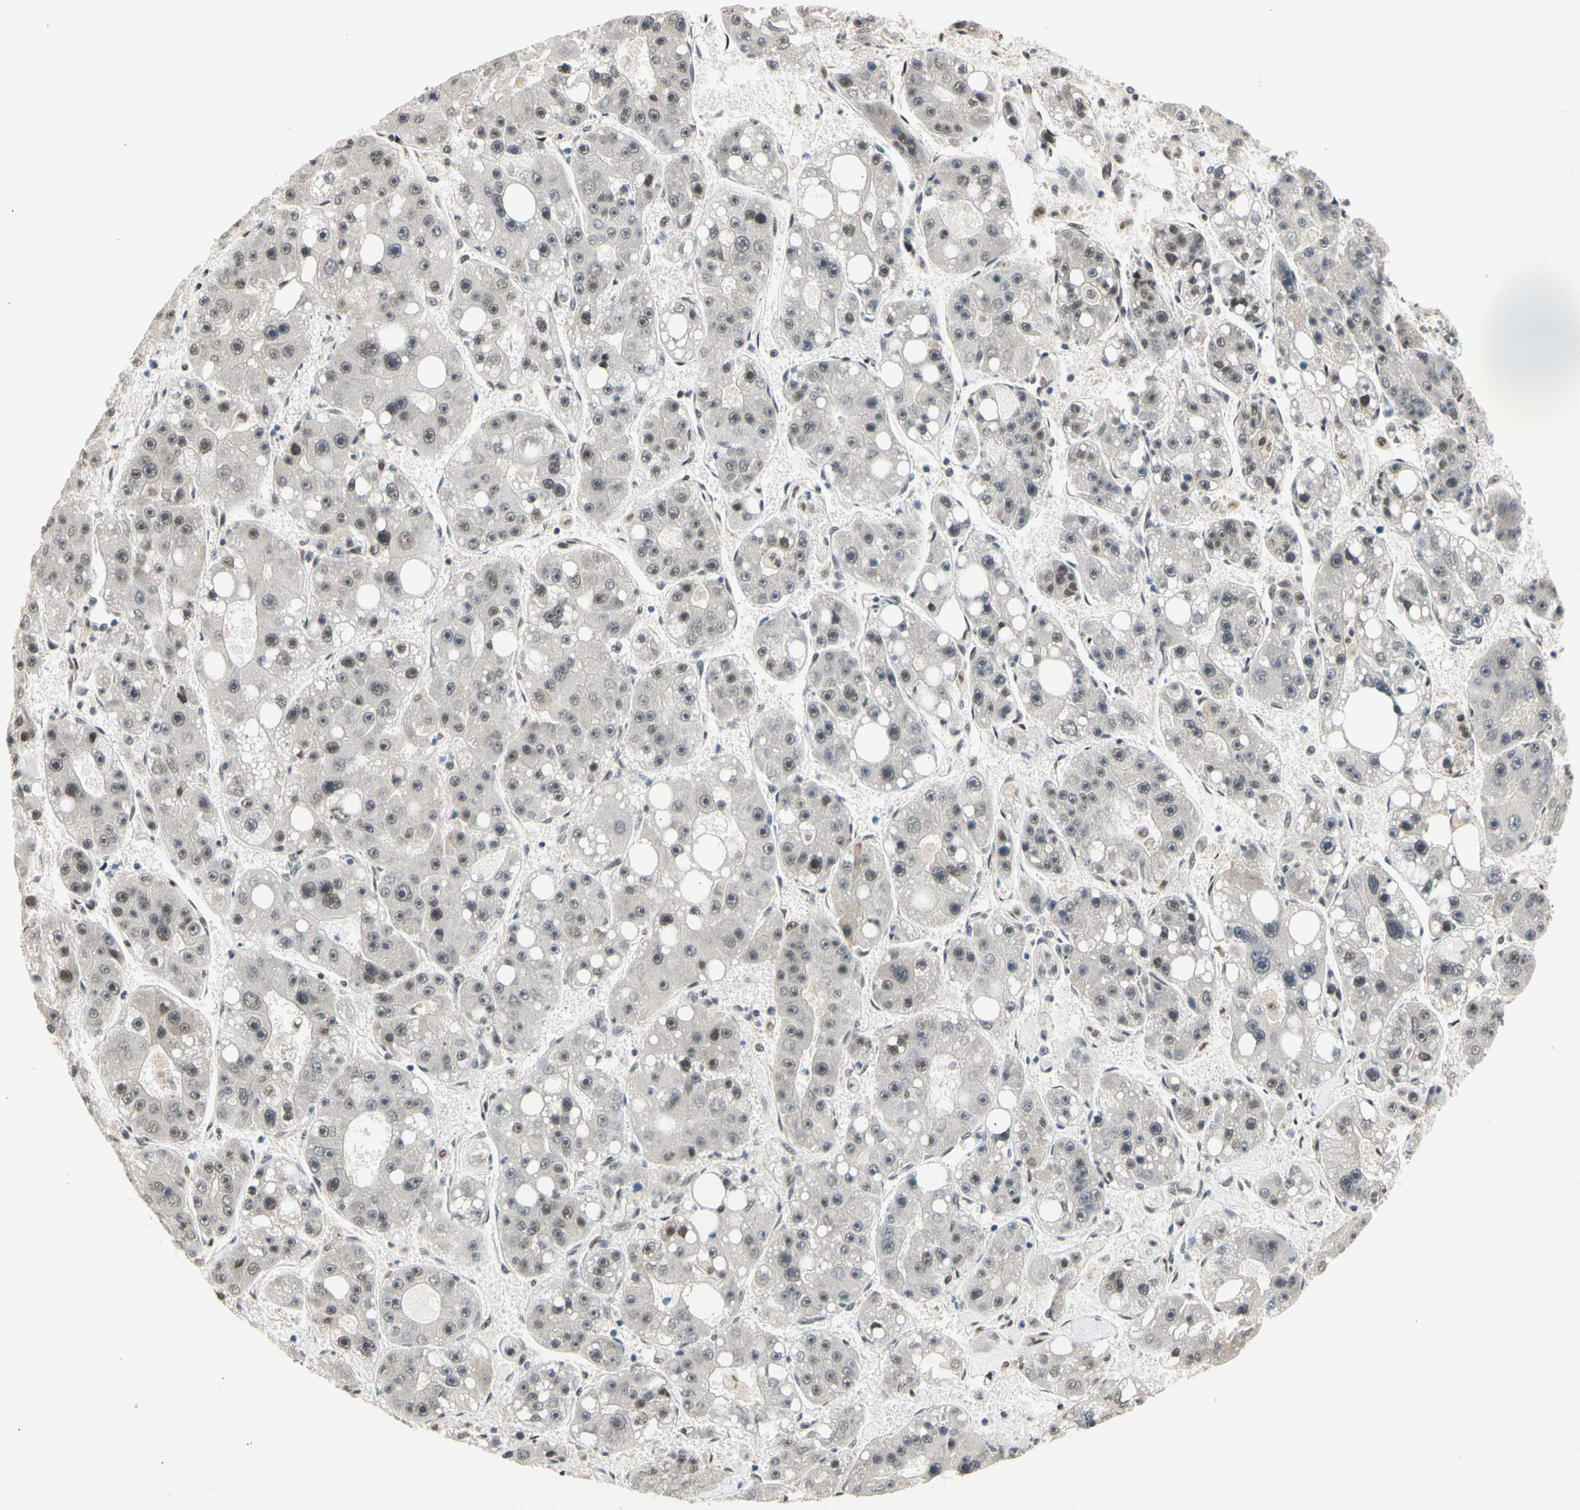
{"staining": {"intensity": "weak", "quantity": "25%-75%", "location": "cytoplasmic/membranous,nuclear"}, "tissue": "liver cancer", "cell_type": "Tumor cells", "image_type": "cancer", "snomed": [{"axis": "morphology", "description": "Carcinoma, Hepatocellular, NOS"}, {"axis": "topography", "description": "Liver"}], "caption": "Liver hepatocellular carcinoma was stained to show a protein in brown. There is low levels of weak cytoplasmic/membranous and nuclear staining in about 25%-75% of tumor cells.", "gene": "NGEF", "patient": {"sex": "female", "age": 61}}